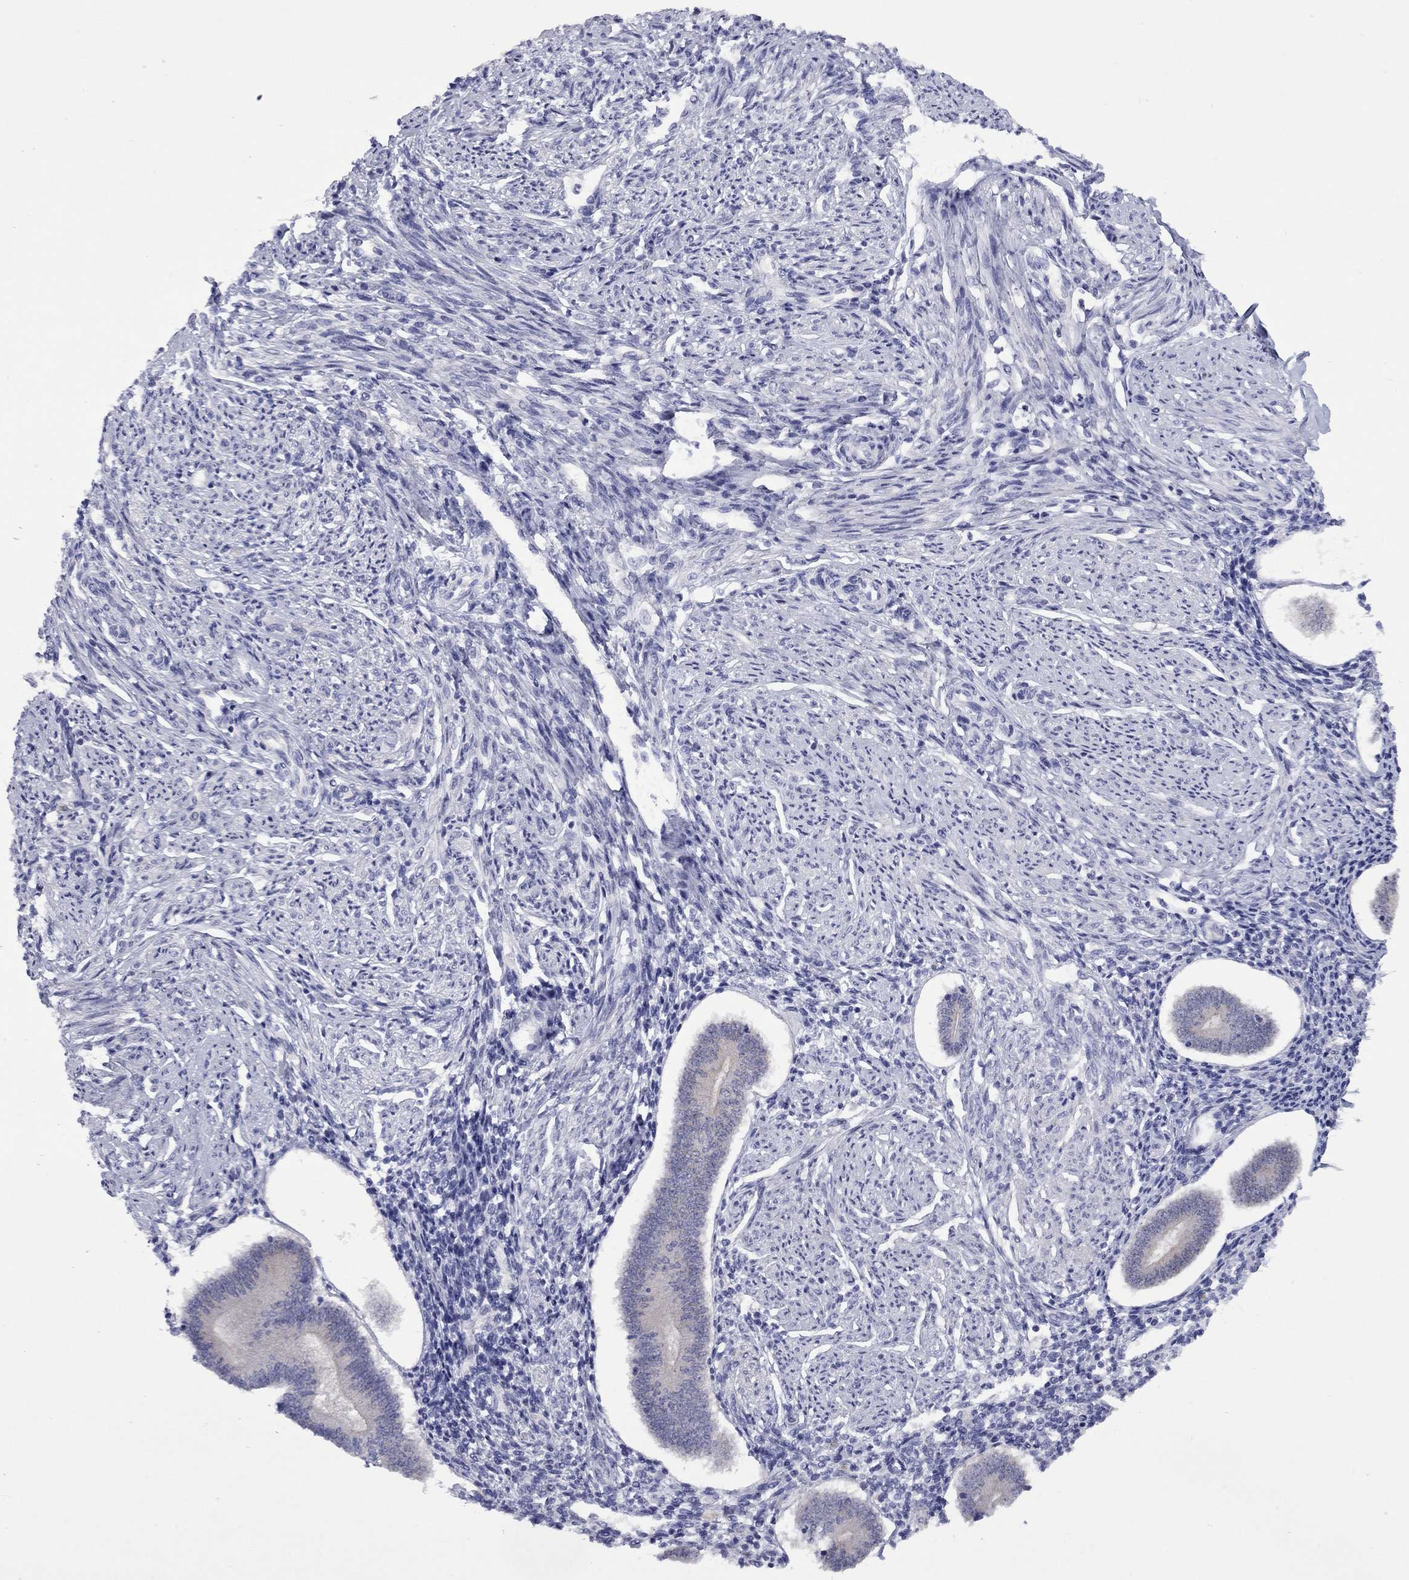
{"staining": {"intensity": "negative", "quantity": "none", "location": "none"}, "tissue": "endometrium", "cell_type": "Cells in endometrial stroma", "image_type": "normal", "snomed": [{"axis": "morphology", "description": "Normal tissue, NOS"}, {"axis": "topography", "description": "Endometrium"}], "caption": "DAB (3,3'-diaminobenzidine) immunohistochemical staining of unremarkable human endometrium reveals no significant positivity in cells in endometrial stroma.", "gene": "CTNNBIP1", "patient": {"sex": "female", "age": 40}}